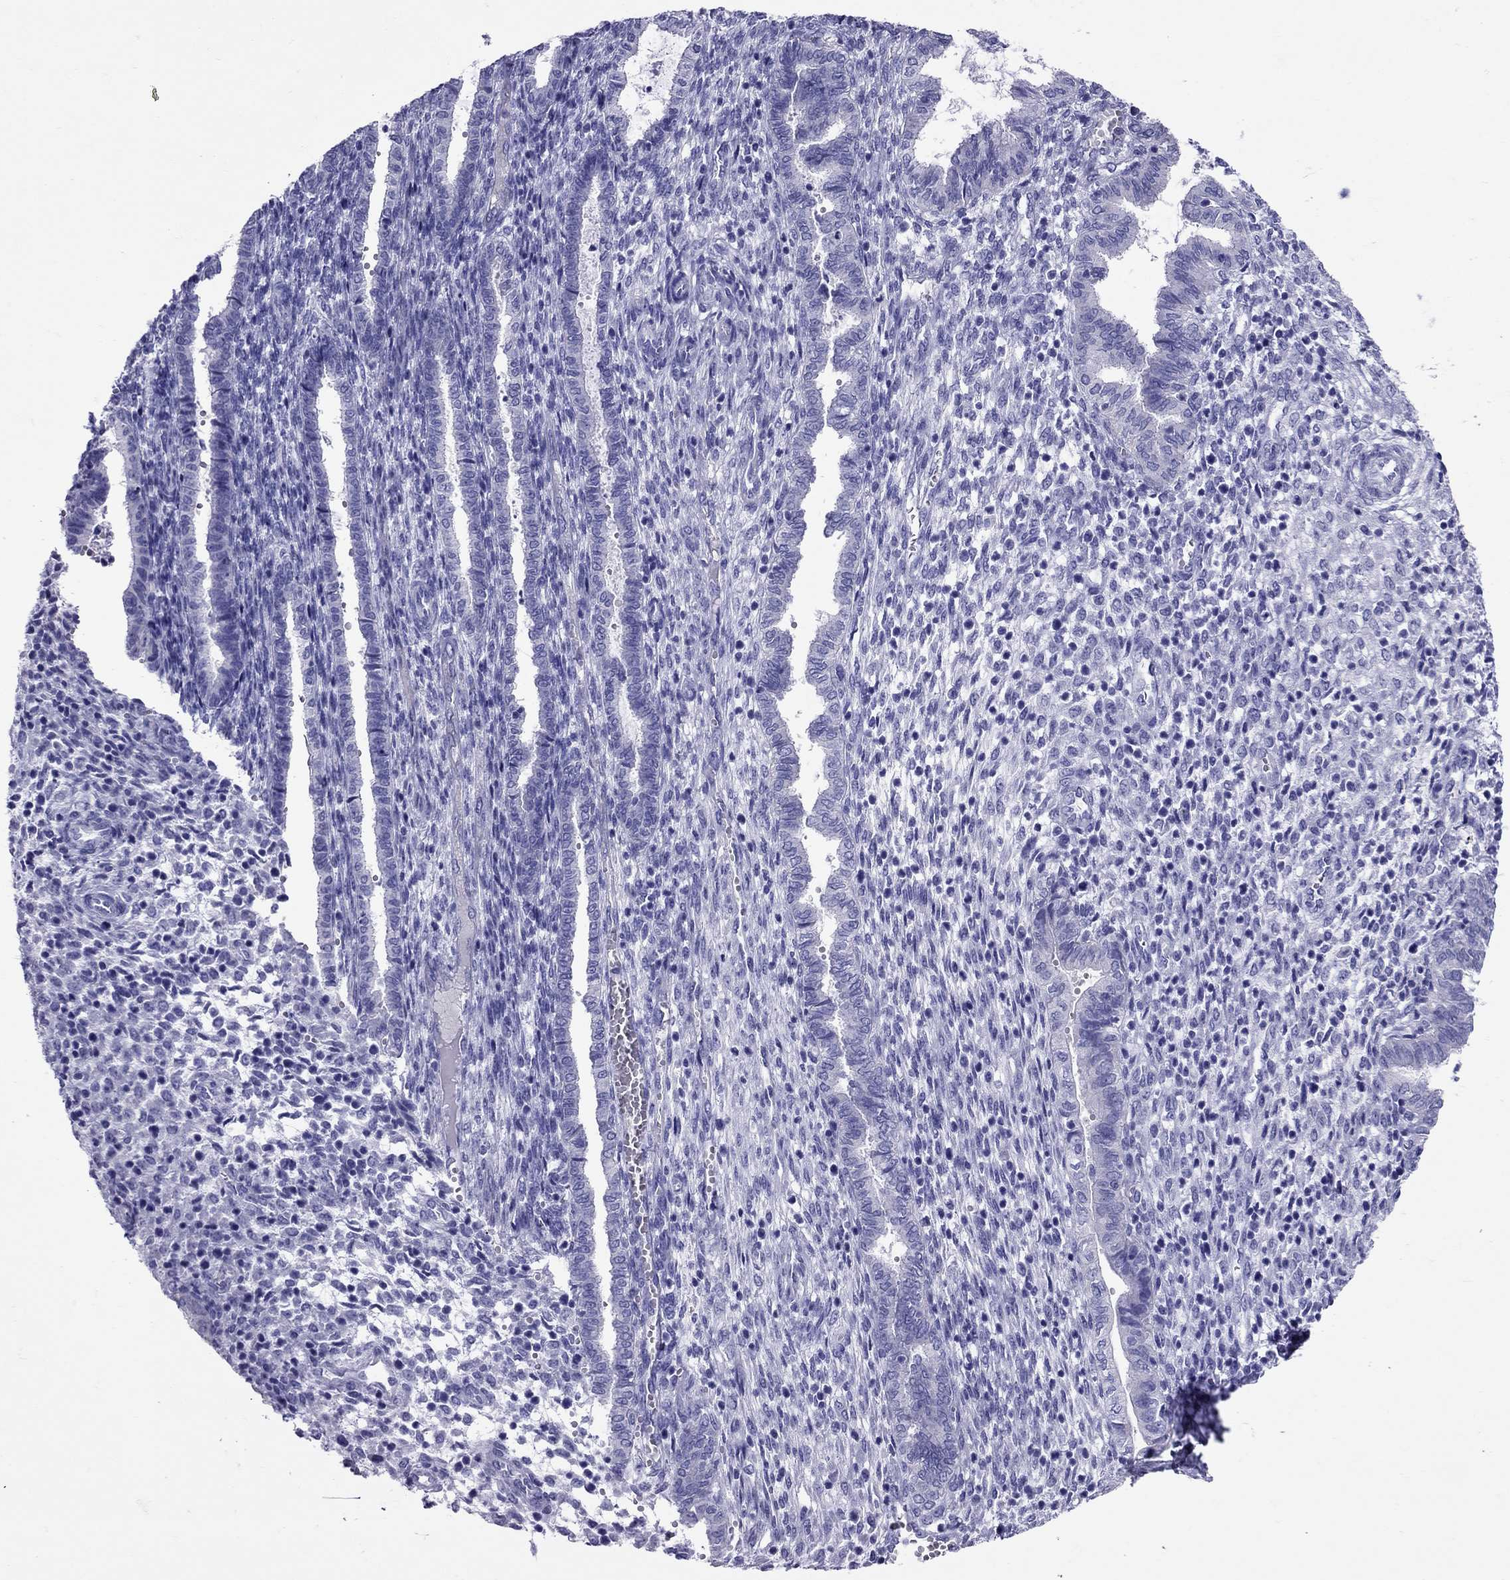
{"staining": {"intensity": "negative", "quantity": "none", "location": "none"}, "tissue": "endometrium", "cell_type": "Cells in endometrial stroma", "image_type": "normal", "snomed": [{"axis": "morphology", "description": "Normal tissue, NOS"}, {"axis": "topography", "description": "Endometrium"}], "caption": "This is an immunohistochemistry histopathology image of unremarkable endometrium. There is no expression in cells in endometrial stroma.", "gene": "AVPR1B", "patient": {"sex": "female", "age": 43}}